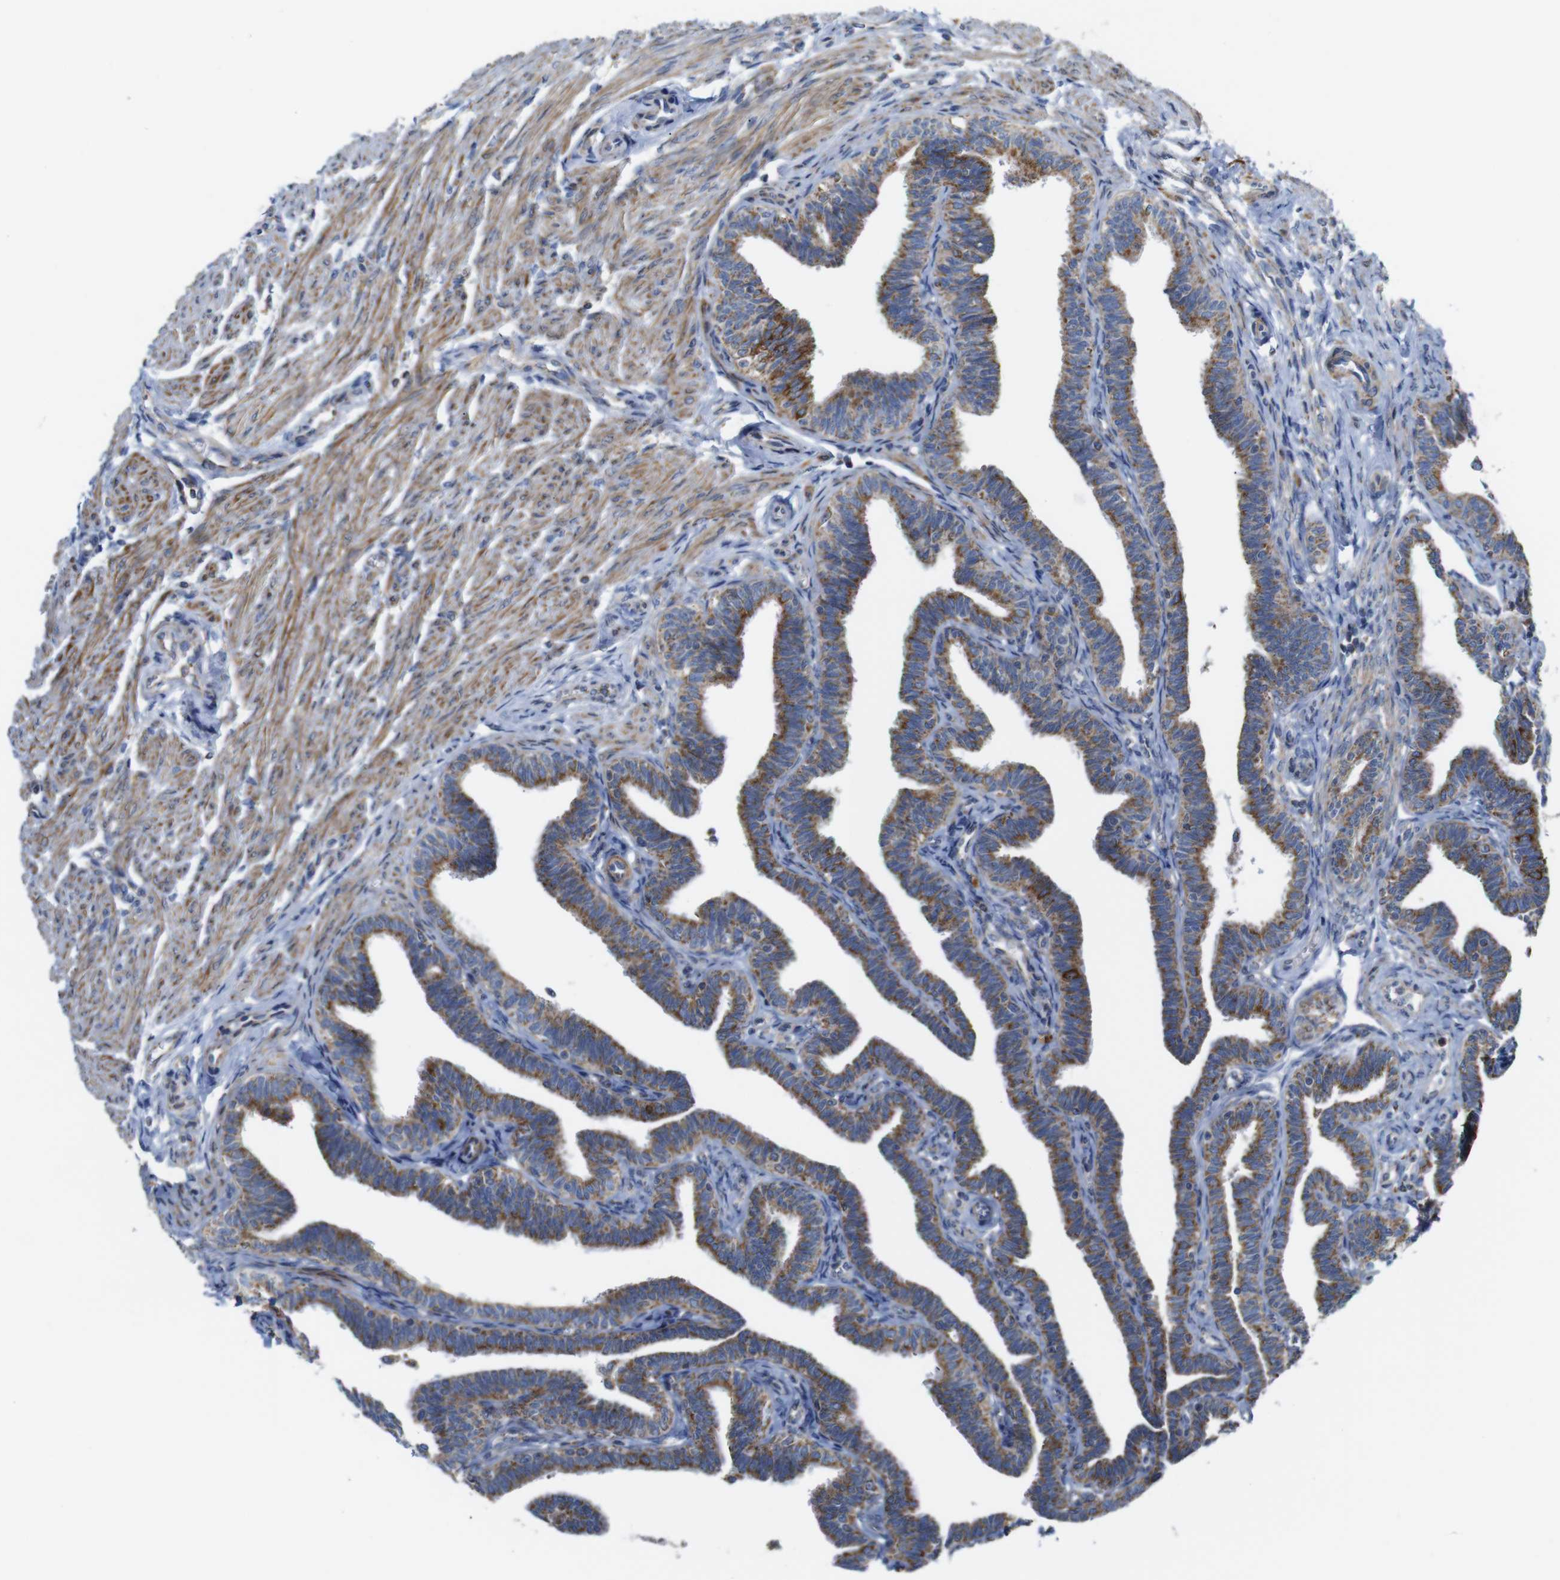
{"staining": {"intensity": "moderate", "quantity": ">75%", "location": "cytoplasmic/membranous"}, "tissue": "fallopian tube", "cell_type": "Glandular cells", "image_type": "normal", "snomed": [{"axis": "morphology", "description": "Normal tissue, NOS"}, {"axis": "topography", "description": "Fallopian tube"}, {"axis": "topography", "description": "Ovary"}], "caption": "Fallopian tube stained with immunohistochemistry (IHC) displays moderate cytoplasmic/membranous expression in about >75% of glandular cells. (DAB (3,3'-diaminobenzidine) IHC with brightfield microscopy, high magnification).", "gene": "FAM171B", "patient": {"sex": "female", "age": 23}}